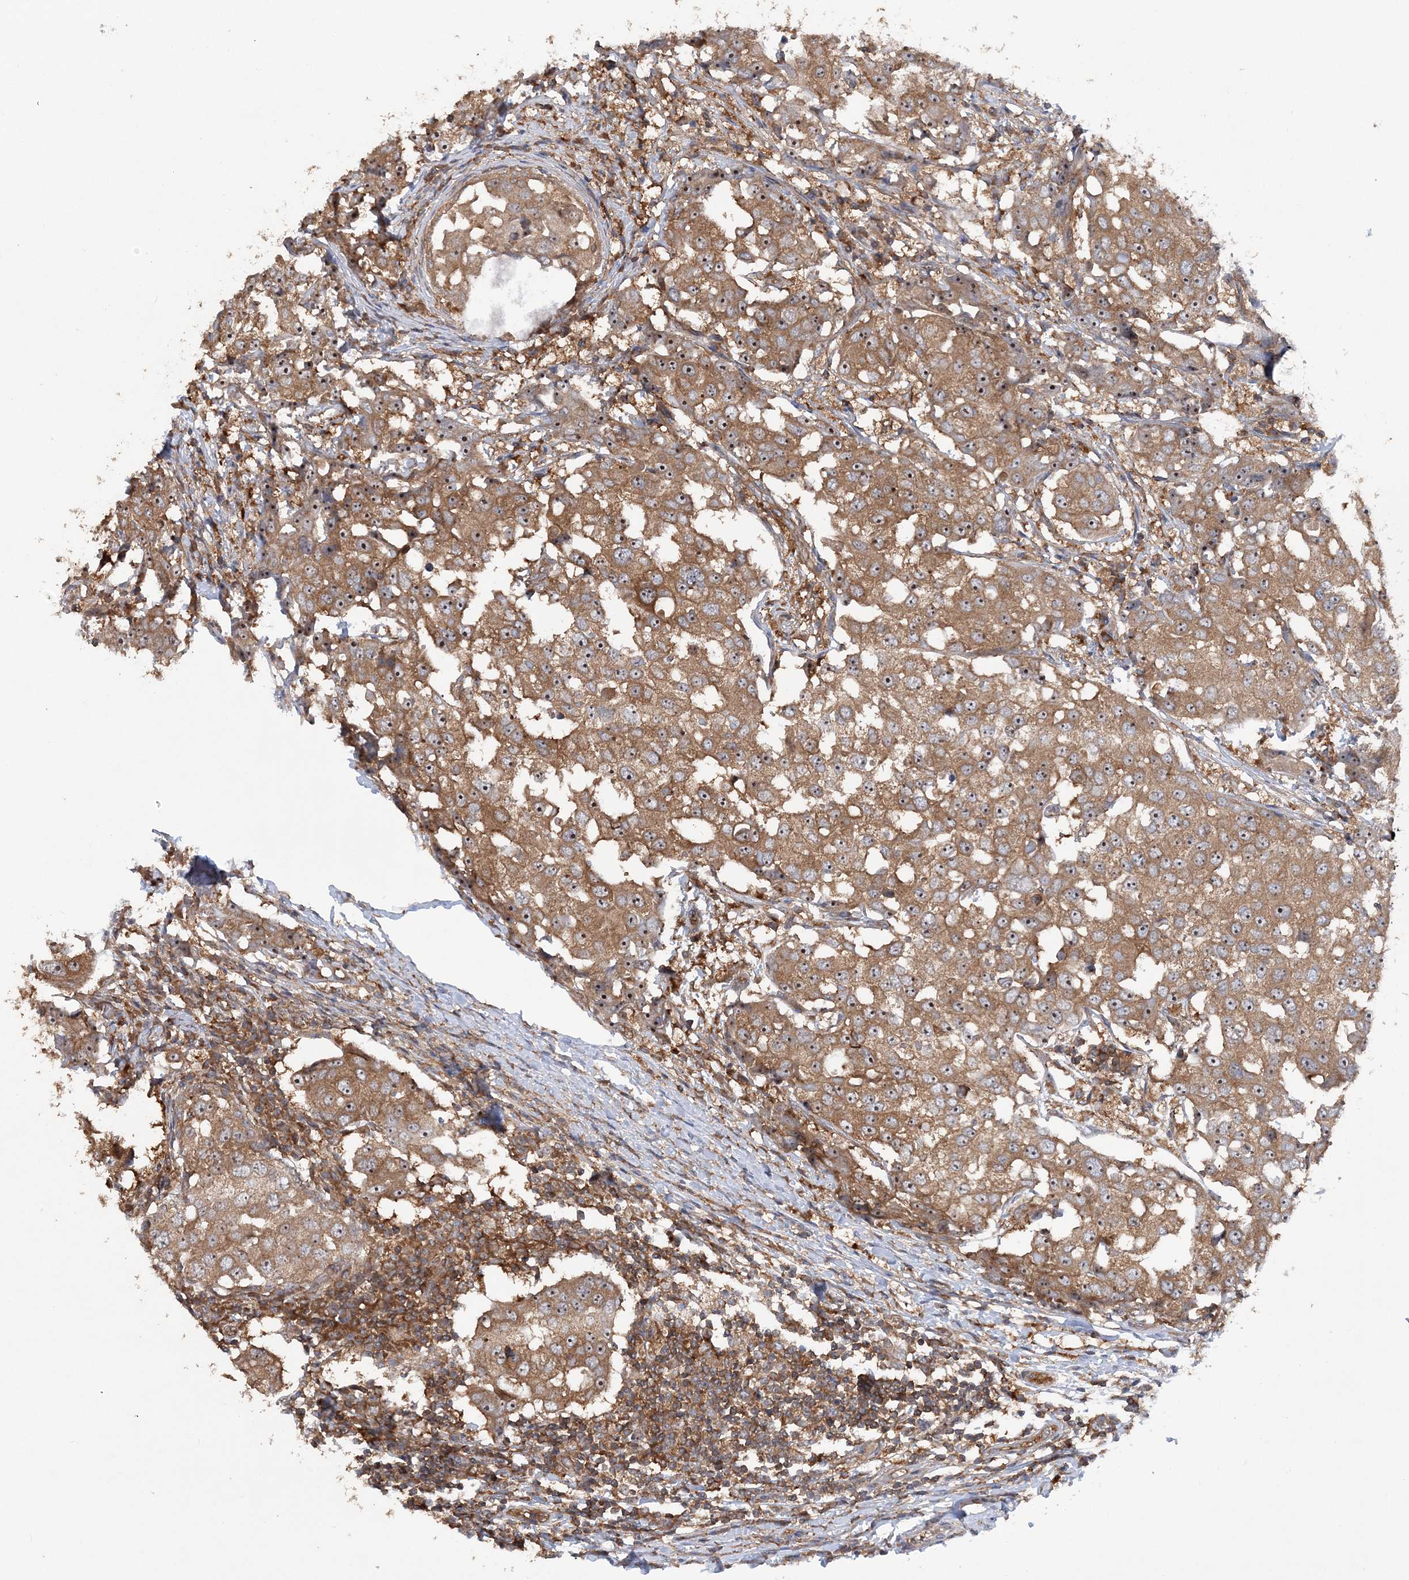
{"staining": {"intensity": "moderate", "quantity": ">75%", "location": "cytoplasmic/membranous"}, "tissue": "breast cancer", "cell_type": "Tumor cells", "image_type": "cancer", "snomed": [{"axis": "morphology", "description": "Duct carcinoma"}, {"axis": "topography", "description": "Breast"}], "caption": "Moderate cytoplasmic/membranous staining is present in approximately >75% of tumor cells in breast cancer (intraductal carcinoma). (Brightfield microscopy of DAB IHC at high magnification).", "gene": "ACAP2", "patient": {"sex": "female", "age": 27}}